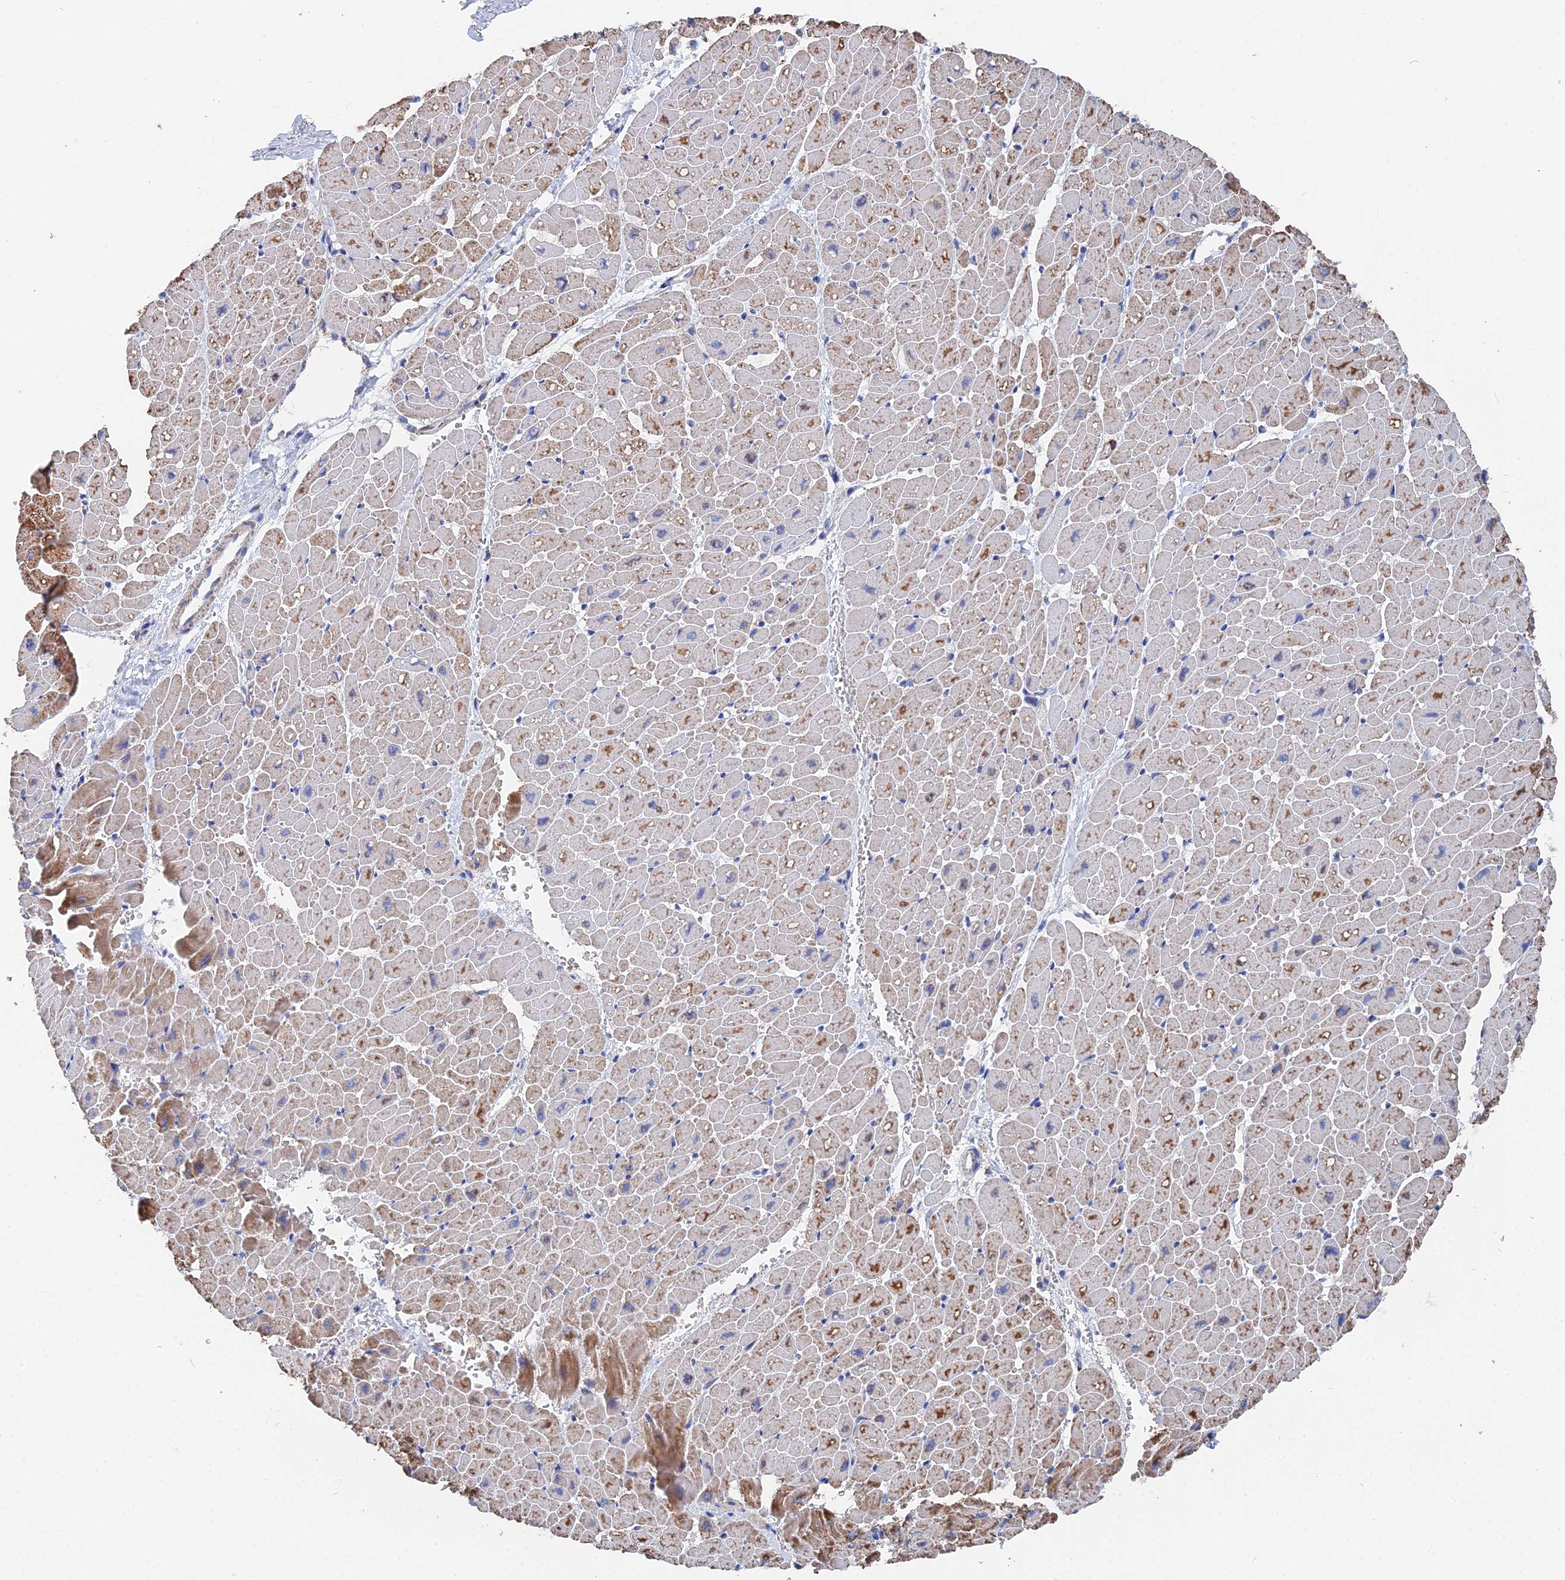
{"staining": {"intensity": "moderate", "quantity": "25%-75%", "location": "cytoplasmic/membranous"}, "tissue": "heart muscle", "cell_type": "Cardiomyocytes", "image_type": "normal", "snomed": [{"axis": "morphology", "description": "Normal tissue, NOS"}, {"axis": "topography", "description": "Heart"}], "caption": "Protein staining of unremarkable heart muscle shows moderate cytoplasmic/membranous positivity in approximately 25%-75% of cardiomyocytes.", "gene": "IFT80", "patient": {"sex": "male", "age": 45}}